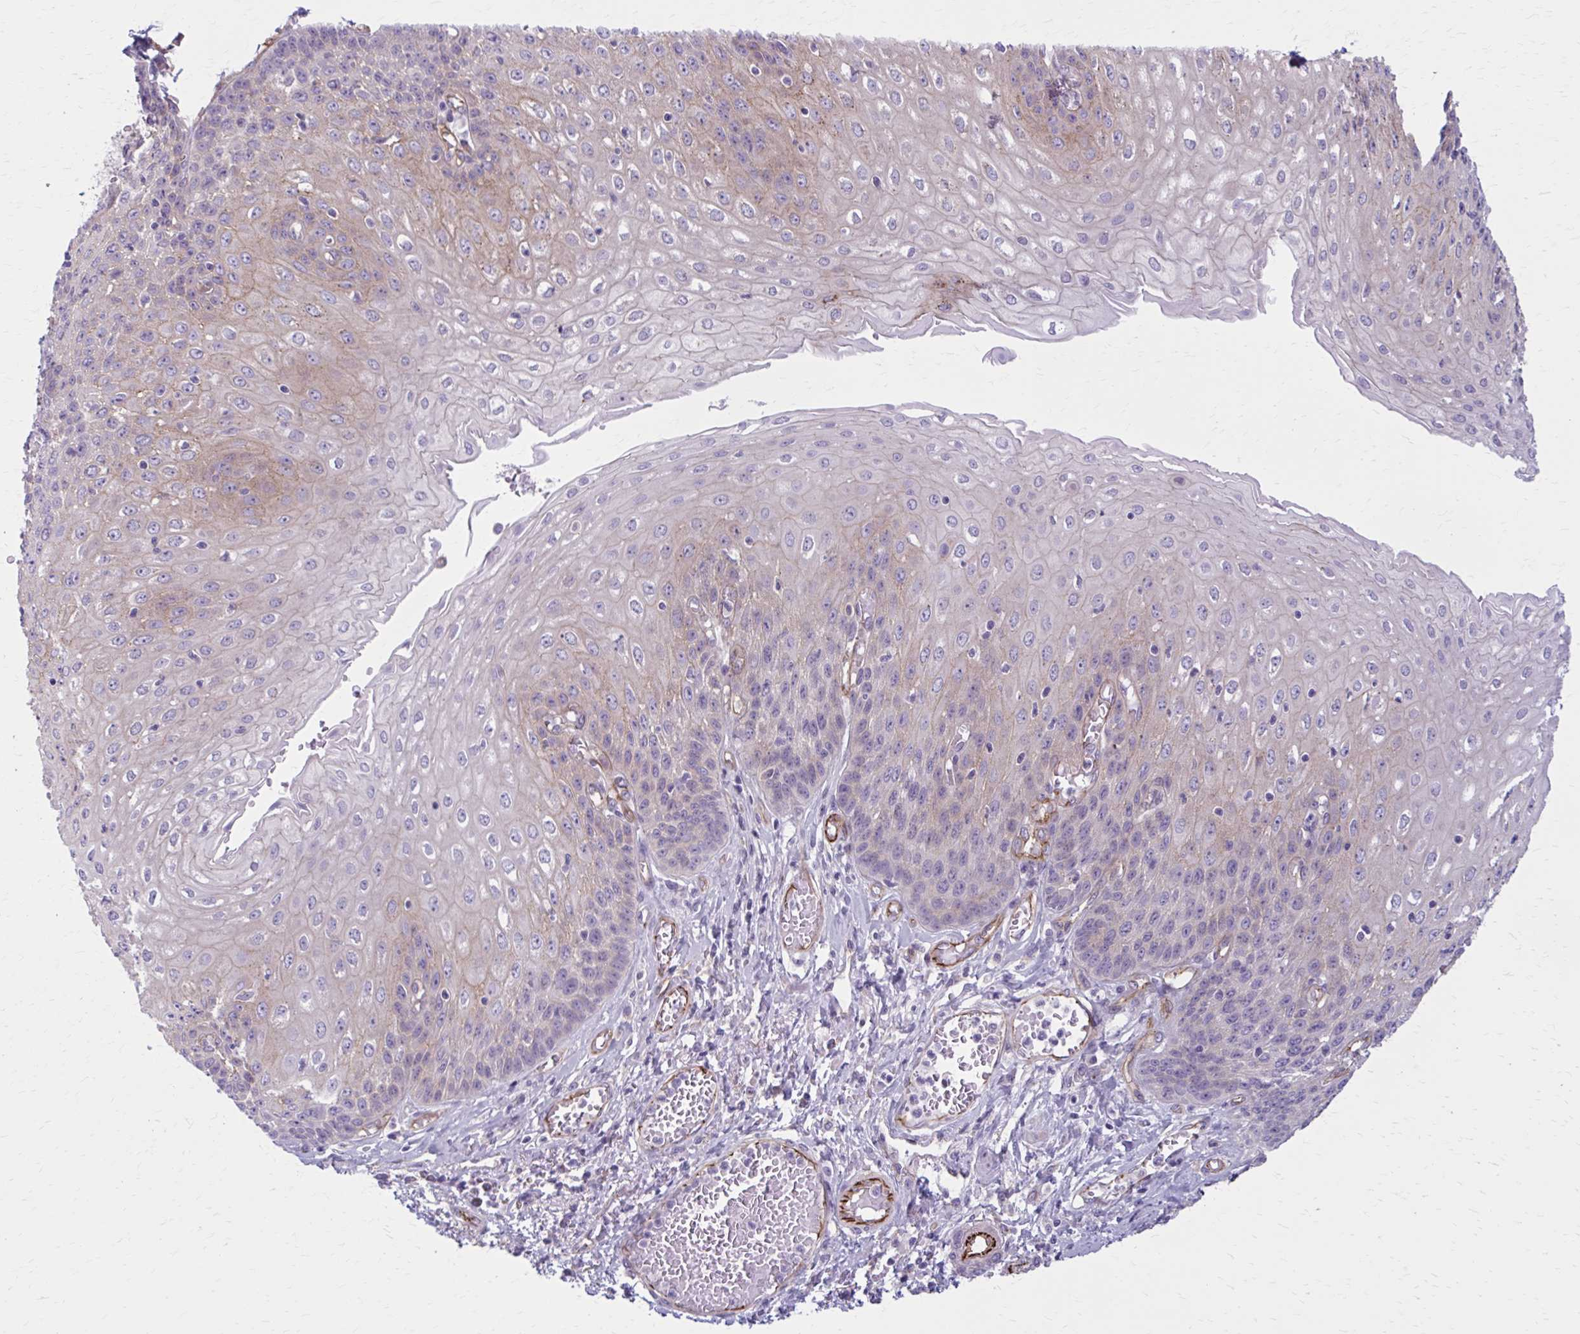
{"staining": {"intensity": "weak", "quantity": "25%-75%", "location": "cytoplasmic/membranous"}, "tissue": "esophagus", "cell_type": "Squamous epithelial cells", "image_type": "normal", "snomed": [{"axis": "morphology", "description": "Normal tissue, NOS"}, {"axis": "morphology", "description": "Adenocarcinoma, NOS"}, {"axis": "topography", "description": "Esophagus"}], "caption": "Squamous epithelial cells display low levels of weak cytoplasmic/membranous staining in approximately 25%-75% of cells in normal human esophagus. Using DAB (brown) and hematoxylin (blue) stains, captured at high magnification using brightfield microscopy.", "gene": "ZDHHC7", "patient": {"sex": "male", "age": 81}}